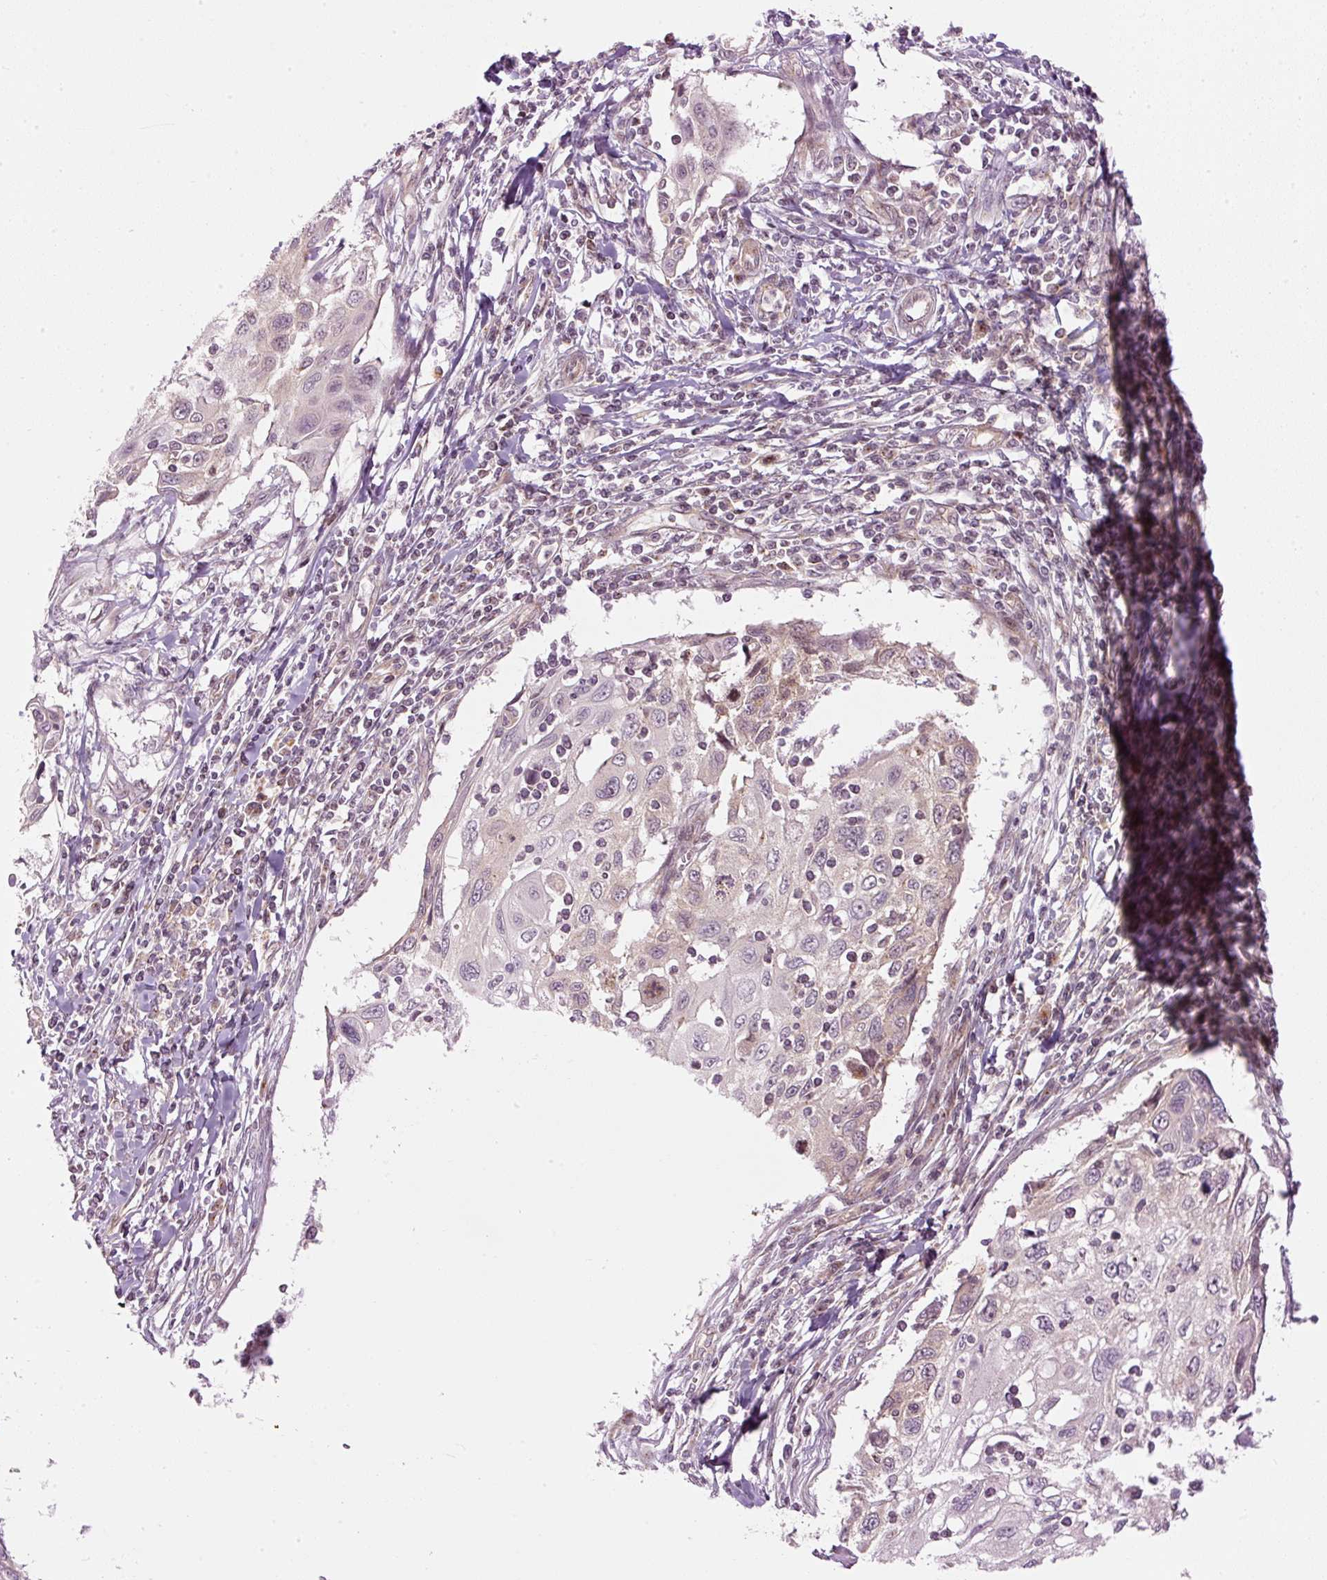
{"staining": {"intensity": "weak", "quantity": "<25%", "location": "cytoplasmic/membranous"}, "tissue": "cervical cancer", "cell_type": "Tumor cells", "image_type": "cancer", "snomed": [{"axis": "morphology", "description": "Squamous cell carcinoma, NOS"}, {"axis": "topography", "description": "Cervix"}], "caption": "DAB (3,3'-diaminobenzidine) immunohistochemical staining of human cervical cancer shows no significant positivity in tumor cells.", "gene": "MZT2B", "patient": {"sex": "female", "age": 70}}